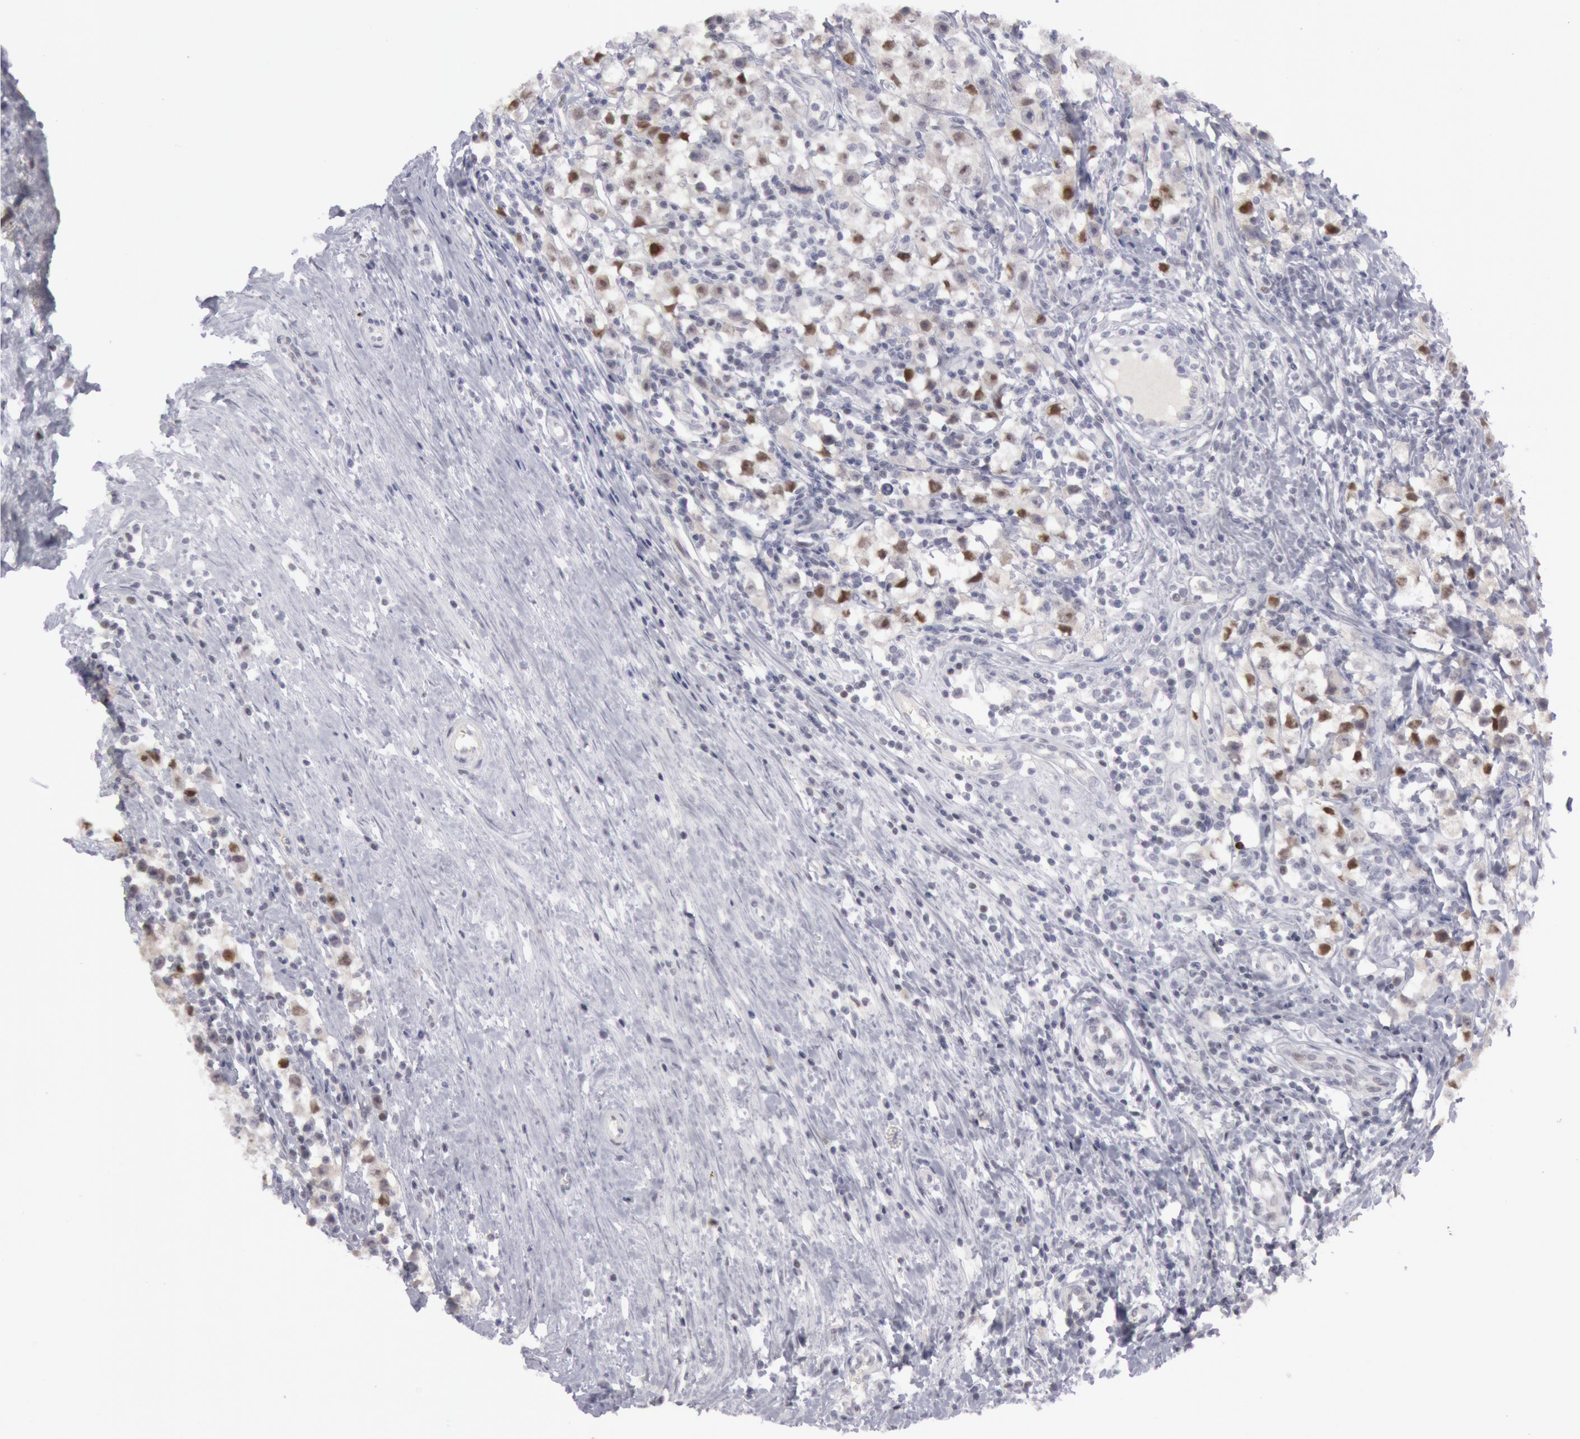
{"staining": {"intensity": "moderate", "quantity": "25%-75%", "location": "nuclear"}, "tissue": "testis cancer", "cell_type": "Tumor cells", "image_type": "cancer", "snomed": [{"axis": "morphology", "description": "Seminoma, NOS"}, {"axis": "topography", "description": "Testis"}], "caption": "There is medium levels of moderate nuclear staining in tumor cells of seminoma (testis), as demonstrated by immunohistochemical staining (brown color).", "gene": "JOSD1", "patient": {"sex": "male", "age": 35}}